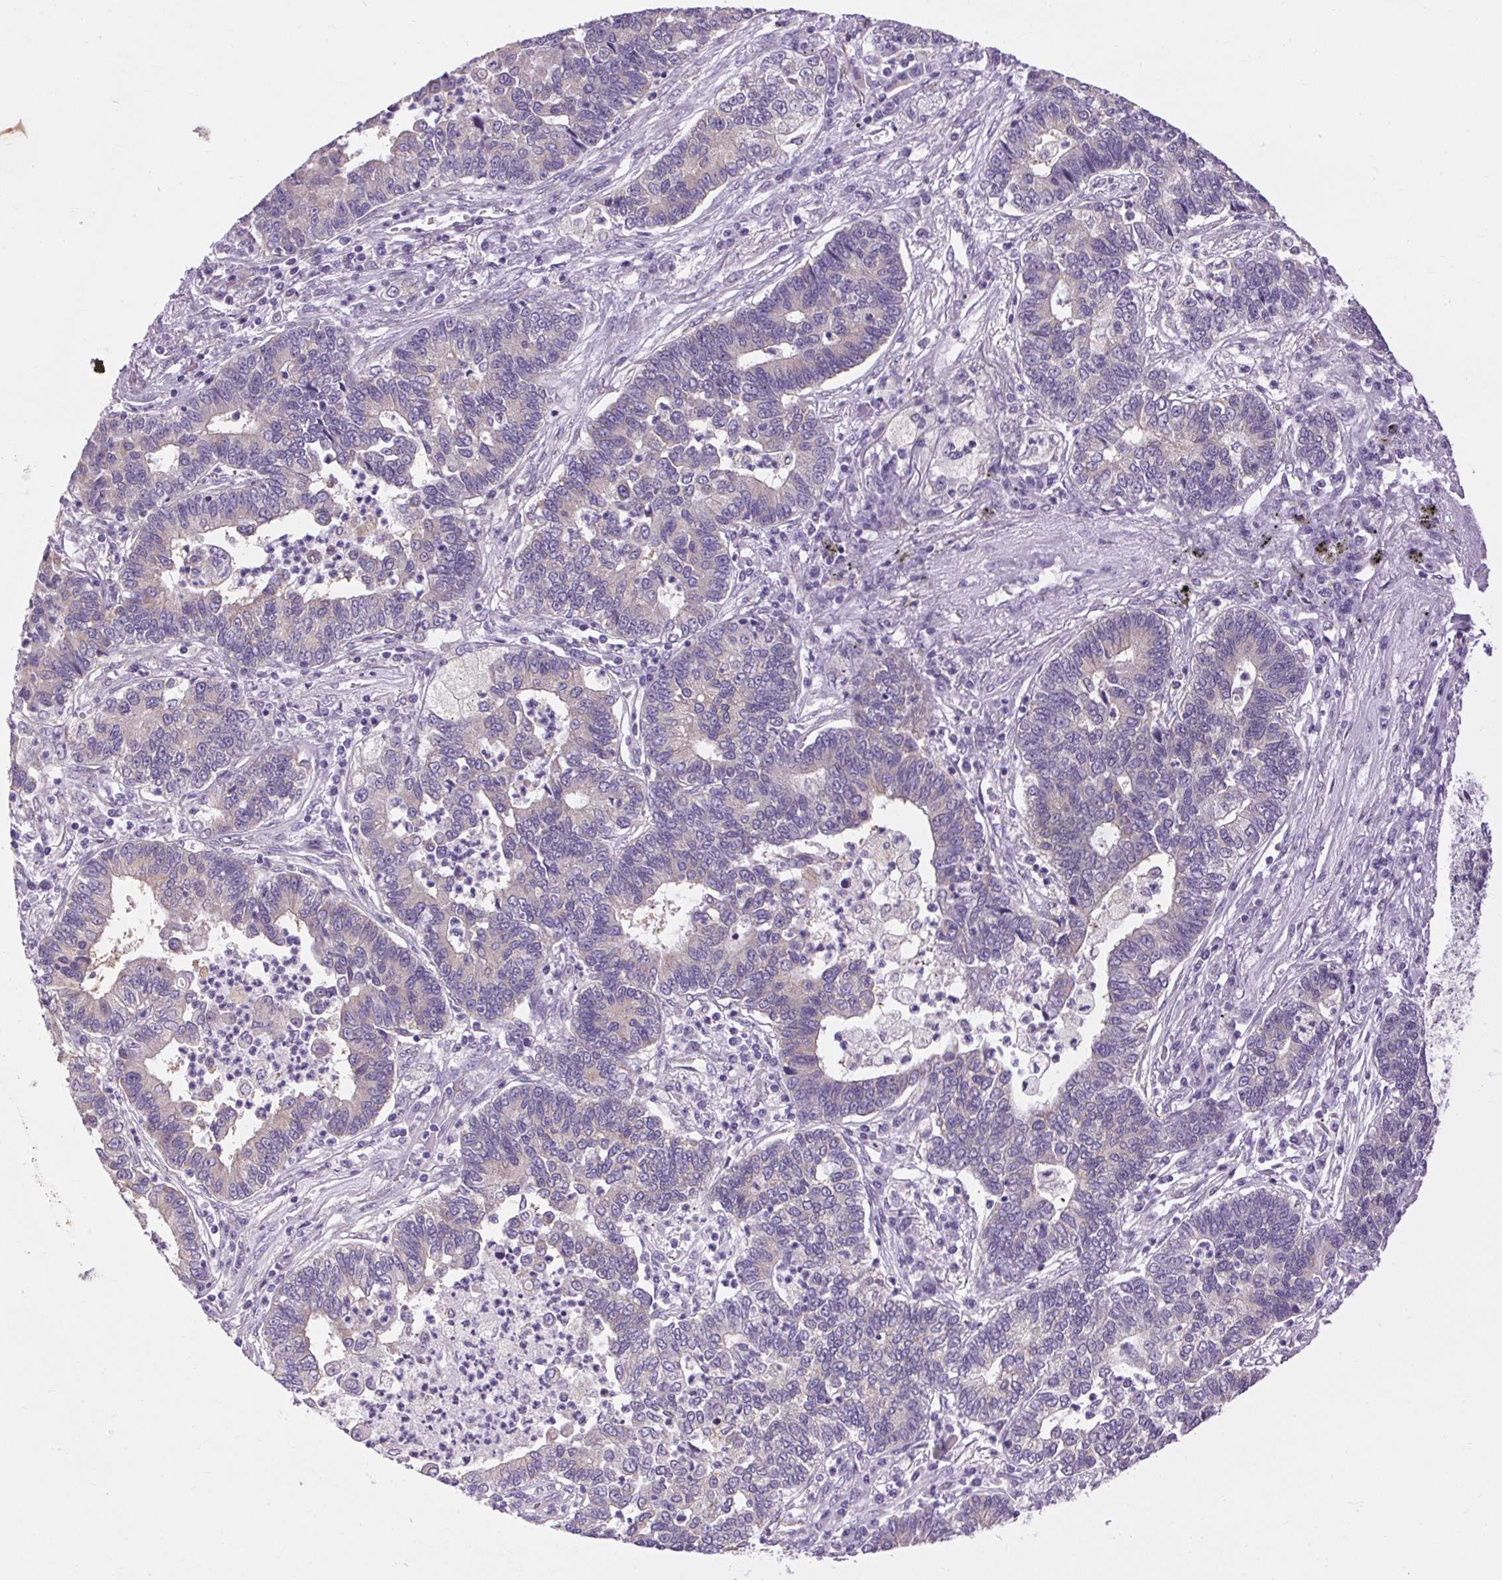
{"staining": {"intensity": "weak", "quantity": "<25%", "location": "cytoplasmic/membranous"}, "tissue": "lung cancer", "cell_type": "Tumor cells", "image_type": "cancer", "snomed": [{"axis": "morphology", "description": "Adenocarcinoma, NOS"}, {"axis": "topography", "description": "Lung"}], "caption": "Immunohistochemical staining of adenocarcinoma (lung) demonstrates no significant expression in tumor cells.", "gene": "SOWAHC", "patient": {"sex": "female", "age": 57}}